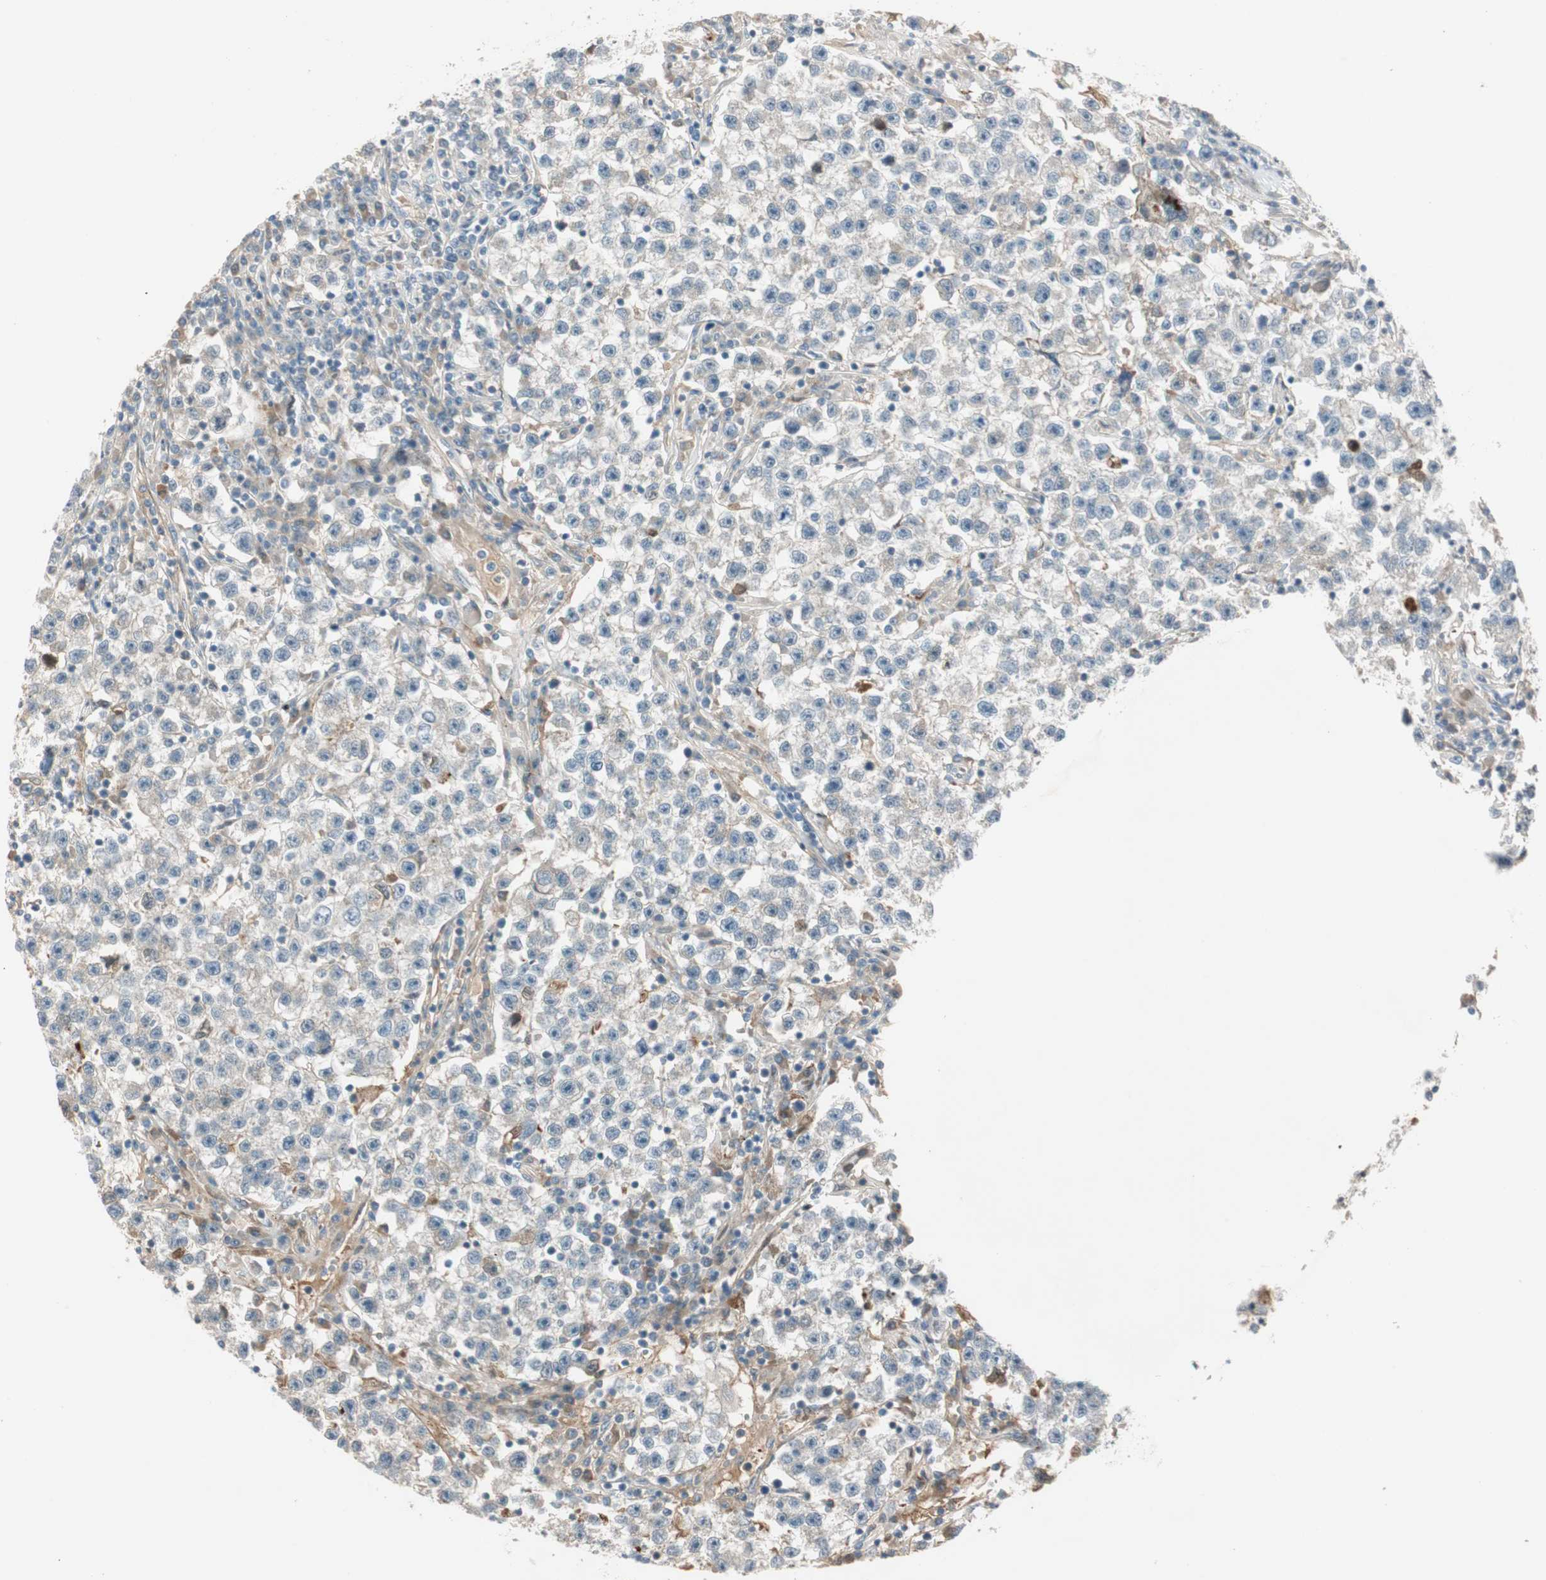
{"staining": {"intensity": "negative", "quantity": "none", "location": "none"}, "tissue": "testis cancer", "cell_type": "Tumor cells", "image_type": "cancer", "snomed": [{"axis": "morphology", "description": "Seminoma, NOS"}, {"axis": "topography", "description": "Testis"}], "caption": "This is an immunohistochemistry histopathology image of seminoma (testis). There is no positivity in tumor cells.", "gene": "CGRRF1", "patient": {"sex": "male", "age": 22}}